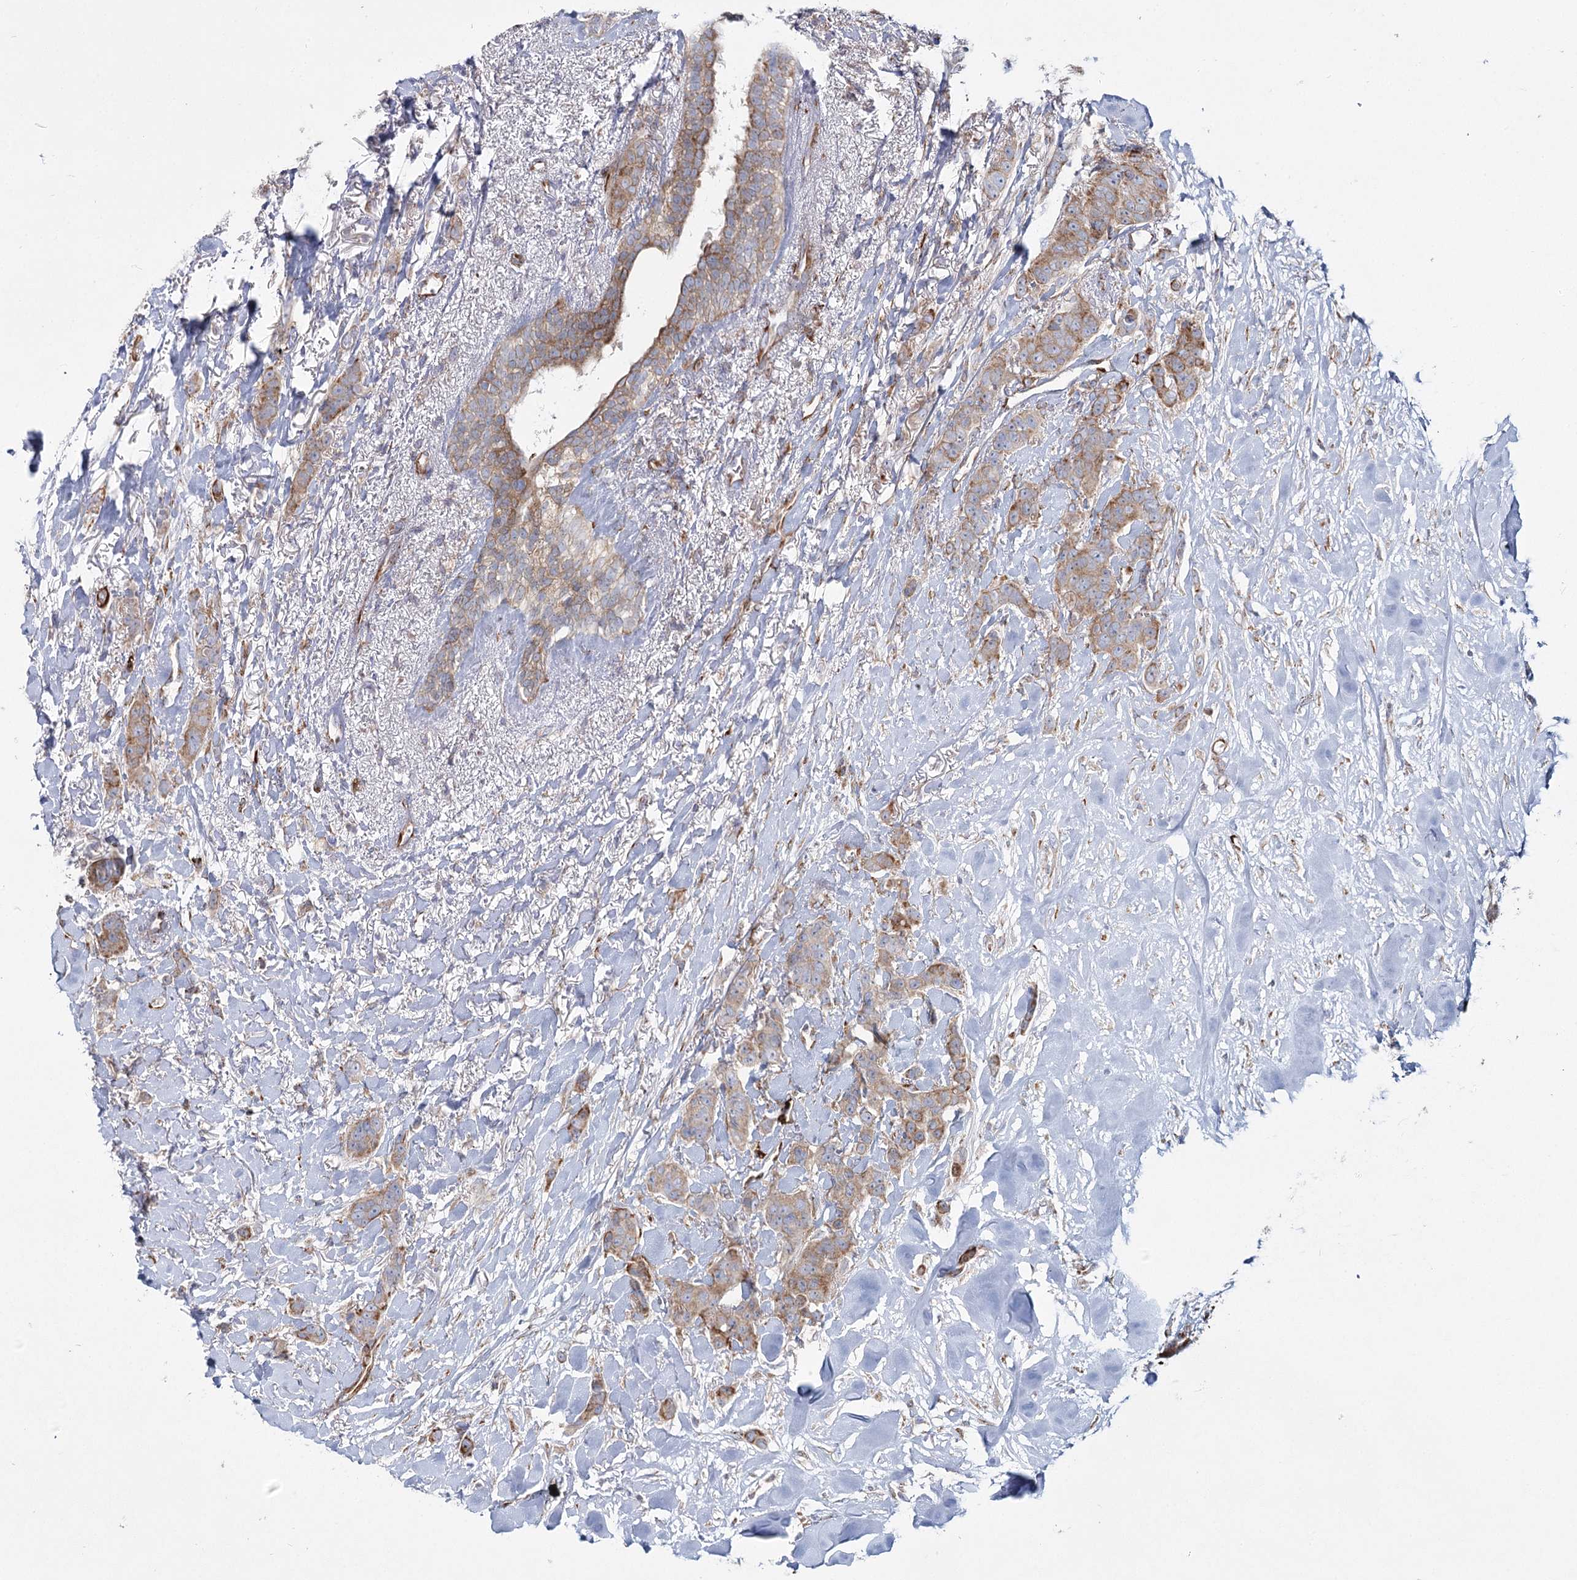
{"staining": {"intensity": "moderate", "quantity": ">75%", "location": "cytoplasmic/membranous"}, "tissue": "breast cancer", "cell_type": "Tumor cells", "image_type": "cancer", "snomed": [{"axis": "morphology", "description": "Duct carcinoma"}, {"axis": "topography", "description": "Breast"}], "caption": "This micrograph demonstrates immunohistochemistry staining of human infiltrating ductal carcinoma (breast), with medium moderate cytoplasmic/membranous expression in approximately >75% of tumor cells.", "gene": "POGLUT1", "patient": {"sex": "female", "age": 40}}